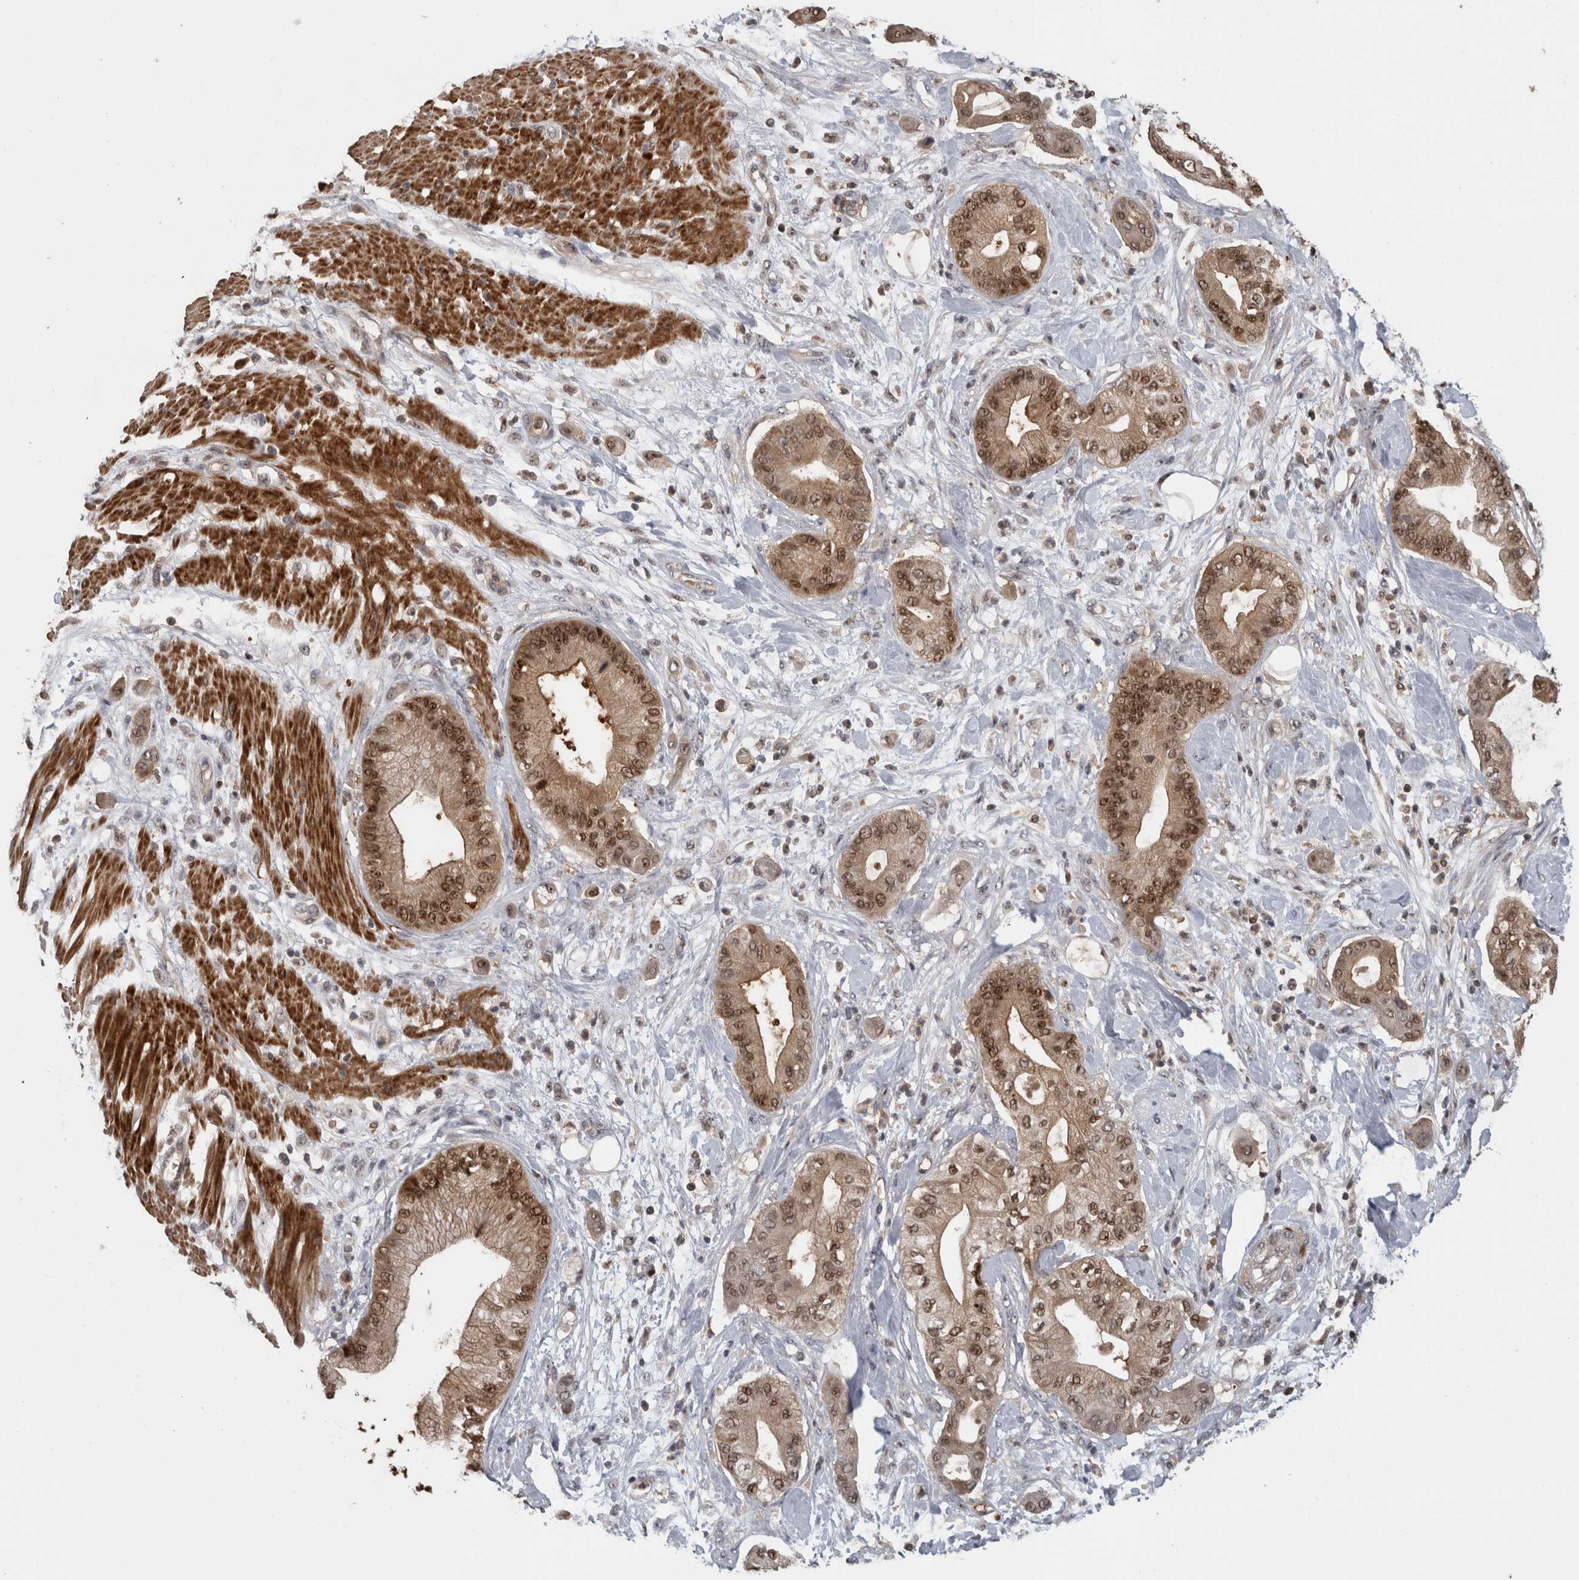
{"staining": {"intensity": "moderate", "quantity": ">75%", "location": "cytoplasmic/membranous,nuclear"}, "tissue": "pancreatic cancer", "cell_type": "Tumor cells", "image_type": "cancer", "snomed": [{"axis": "morphology", "description": "Adenocarcinoma, NOS"}, {"axis": "morphology", "description": "Adenocarcinoma, metastatic, NOS"}, {"axis": "topography", "description": "Lymph node"}, {"axis": "topography", "description": "Pancreas"}, {"axis": "topography", "description": "Duodenum"}], "caption": "Immunohistochemistry (IHC) staining of adenocarcinoma (pancreatic), which displays medium levels of moderate cytoplasmic/membranous and nuclear positivity in approximately >75% of tumor cells indicating moderate cytoplasmic/membranous and nuclear protein expression. The staining was performed using DAB (brown) for protein detection and nuclei were counterstained in hematoxylin (blue).", "gene": "TDRD7", "patient": {"sex": "female", "age": 64}}